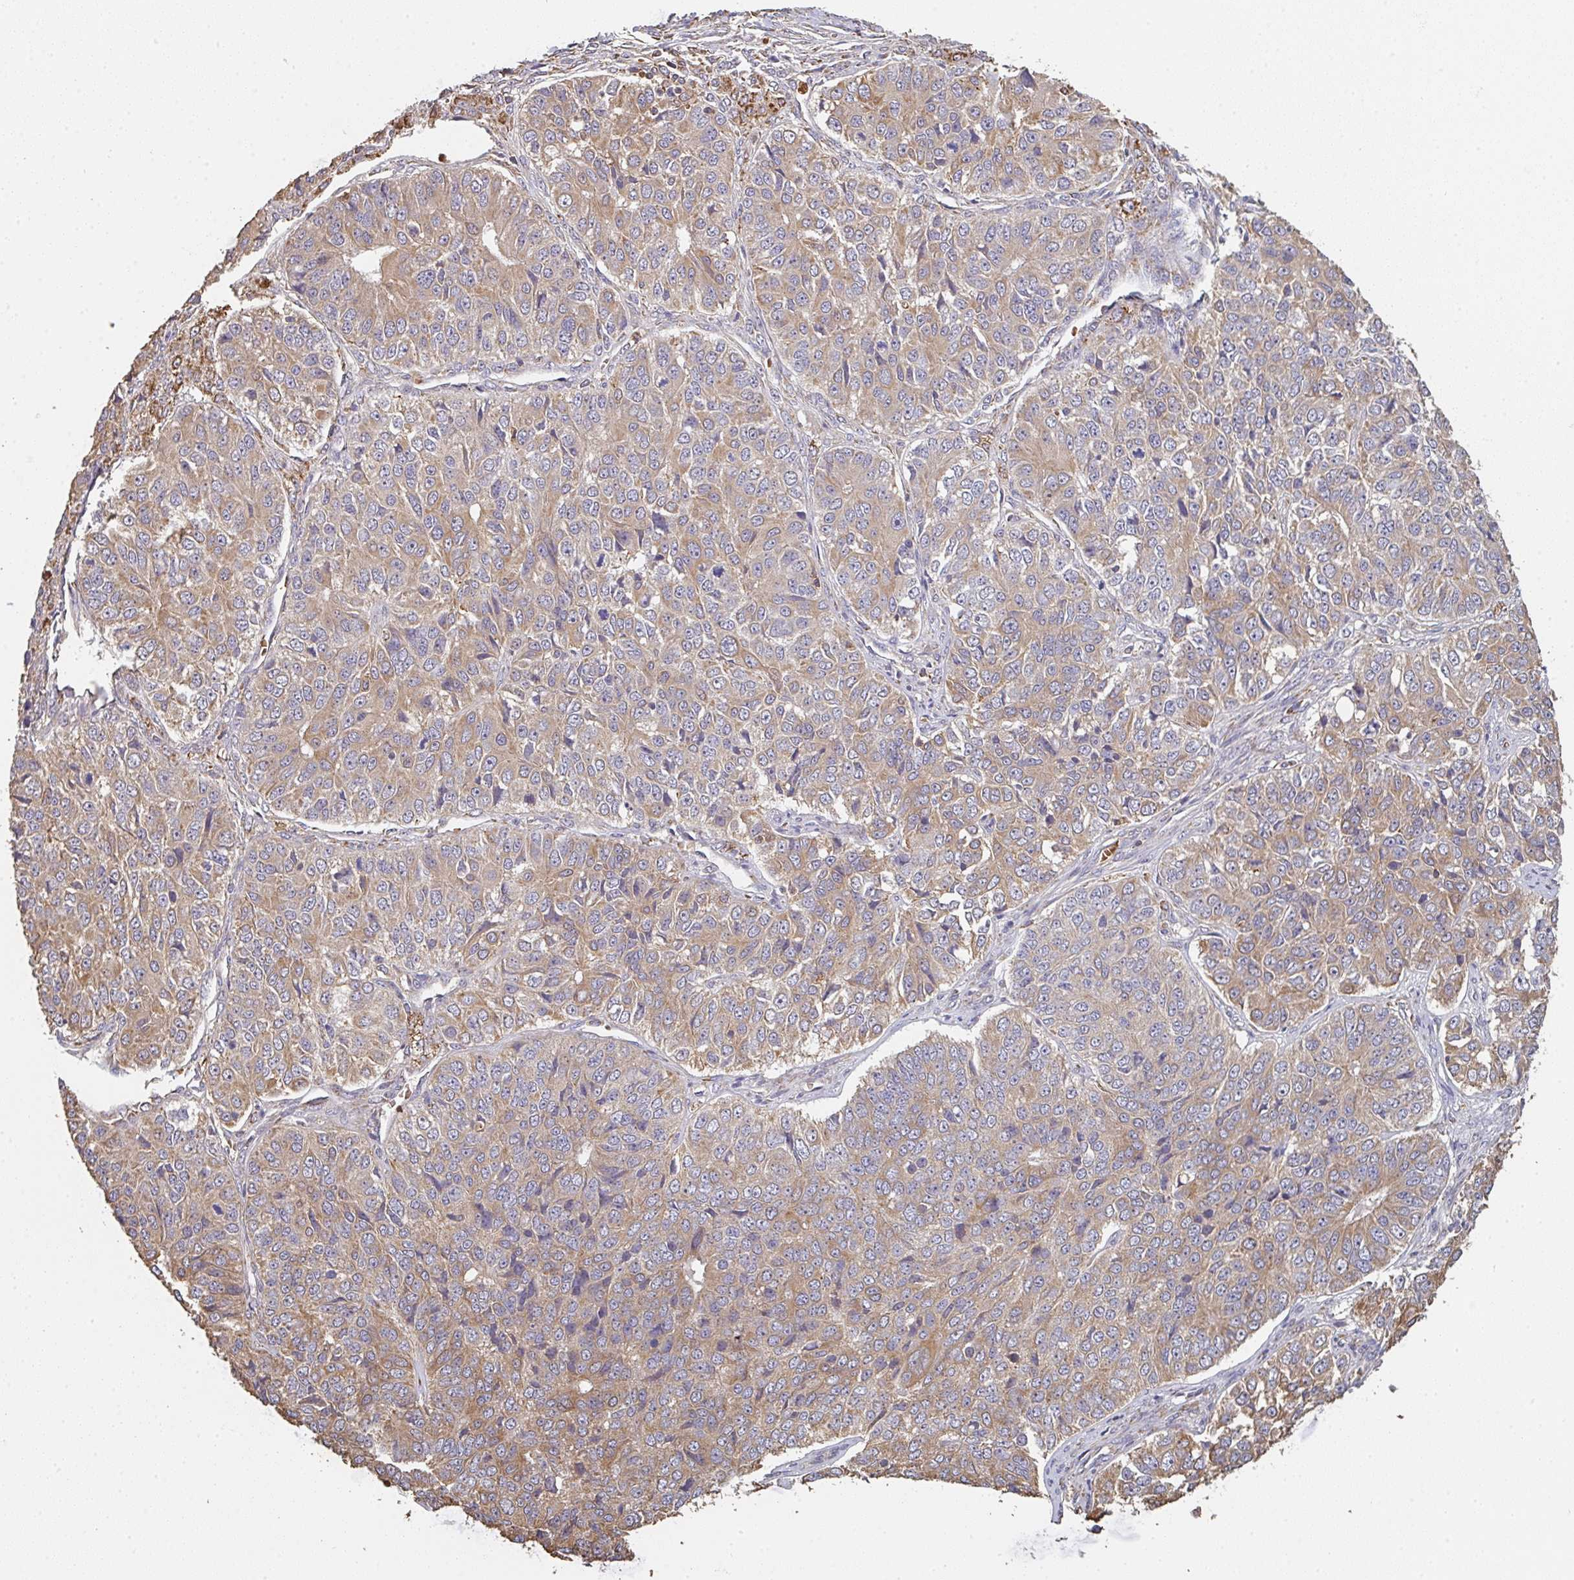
{"staining": {"intensity": "moderate", "quantity": ">75%", "location": "cytoplasmic/membranous"}, "tissue": "ovarian cancer", "cell_type": "Tumor cells", "image_type": "cancer", "snomed": [{"axis": "morphology", "description": "Carcinoma, endometroid"}, {"axis": "topography", "description": "Ovary"}], "caption": "Ovarian endometroid carcinoma stained with immunohistochemistry (IHC) demonstrates moderate cytoplasmic/membranous expression in approximately >75% of tumor cells. (brown staining indicates protein expression, while blue staining denotes nuclei).", "gene": "POLG", "patient": {"sex": "female", "age": 51}}